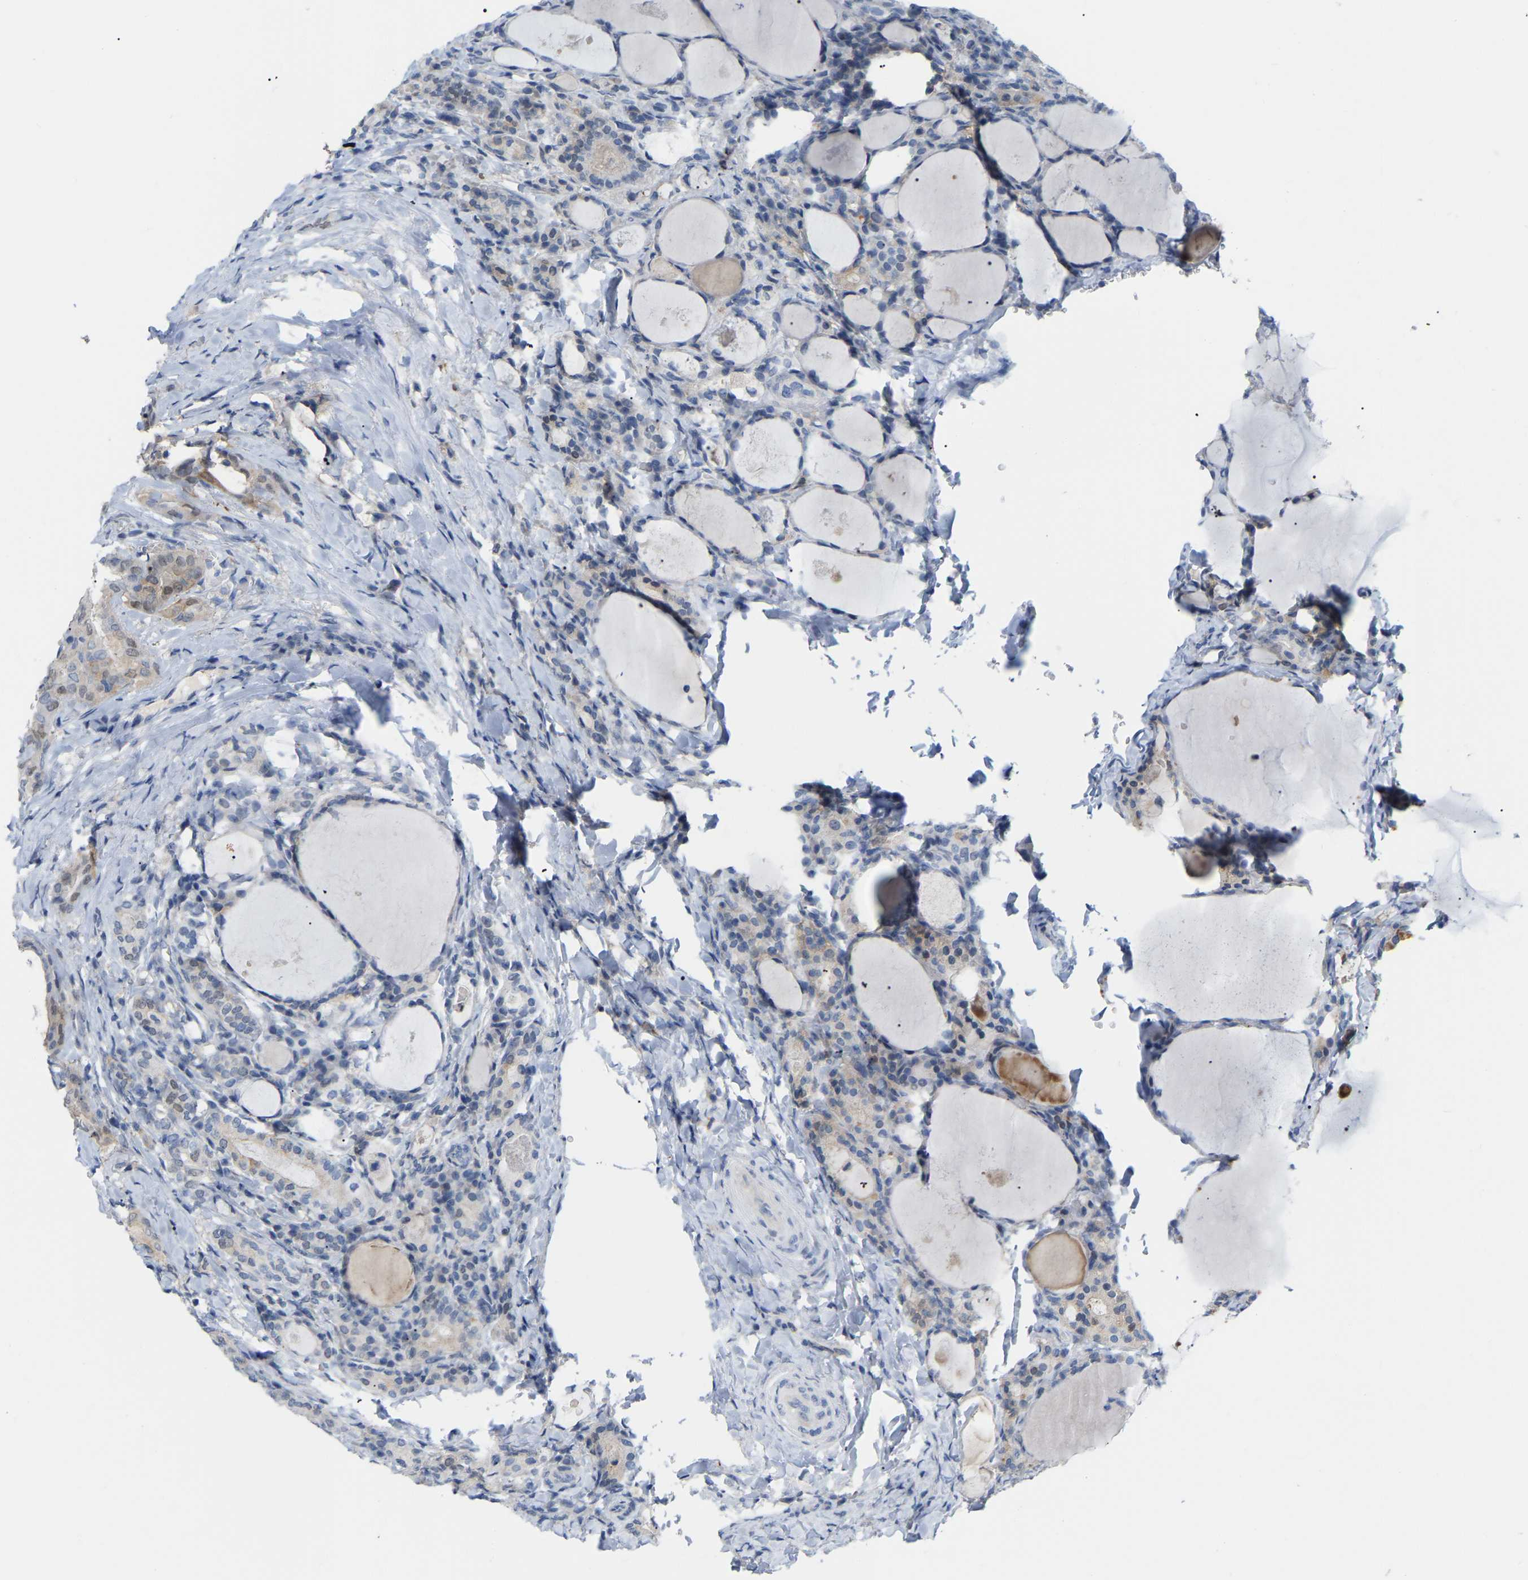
{"staining": {"intensity": "weak", "quantity": "<25%", "location": "cytoplasmic/membranous"}, "tissue": "thyroid cancer", "cell_type": "Tumor cells", "image_type": "cancer", "snomed": [{"axis": "morphology", "description": "Papillary adenocarcinoma, NOS"}, {"axis": "topography", "description": "Thyroid gland"}], "caption": "Protein analysis of thyroid cancer exhibits no significant expression in tumor cells.", "gene": "ABTB2", "patient": {"sex": "female", "age": 42}}